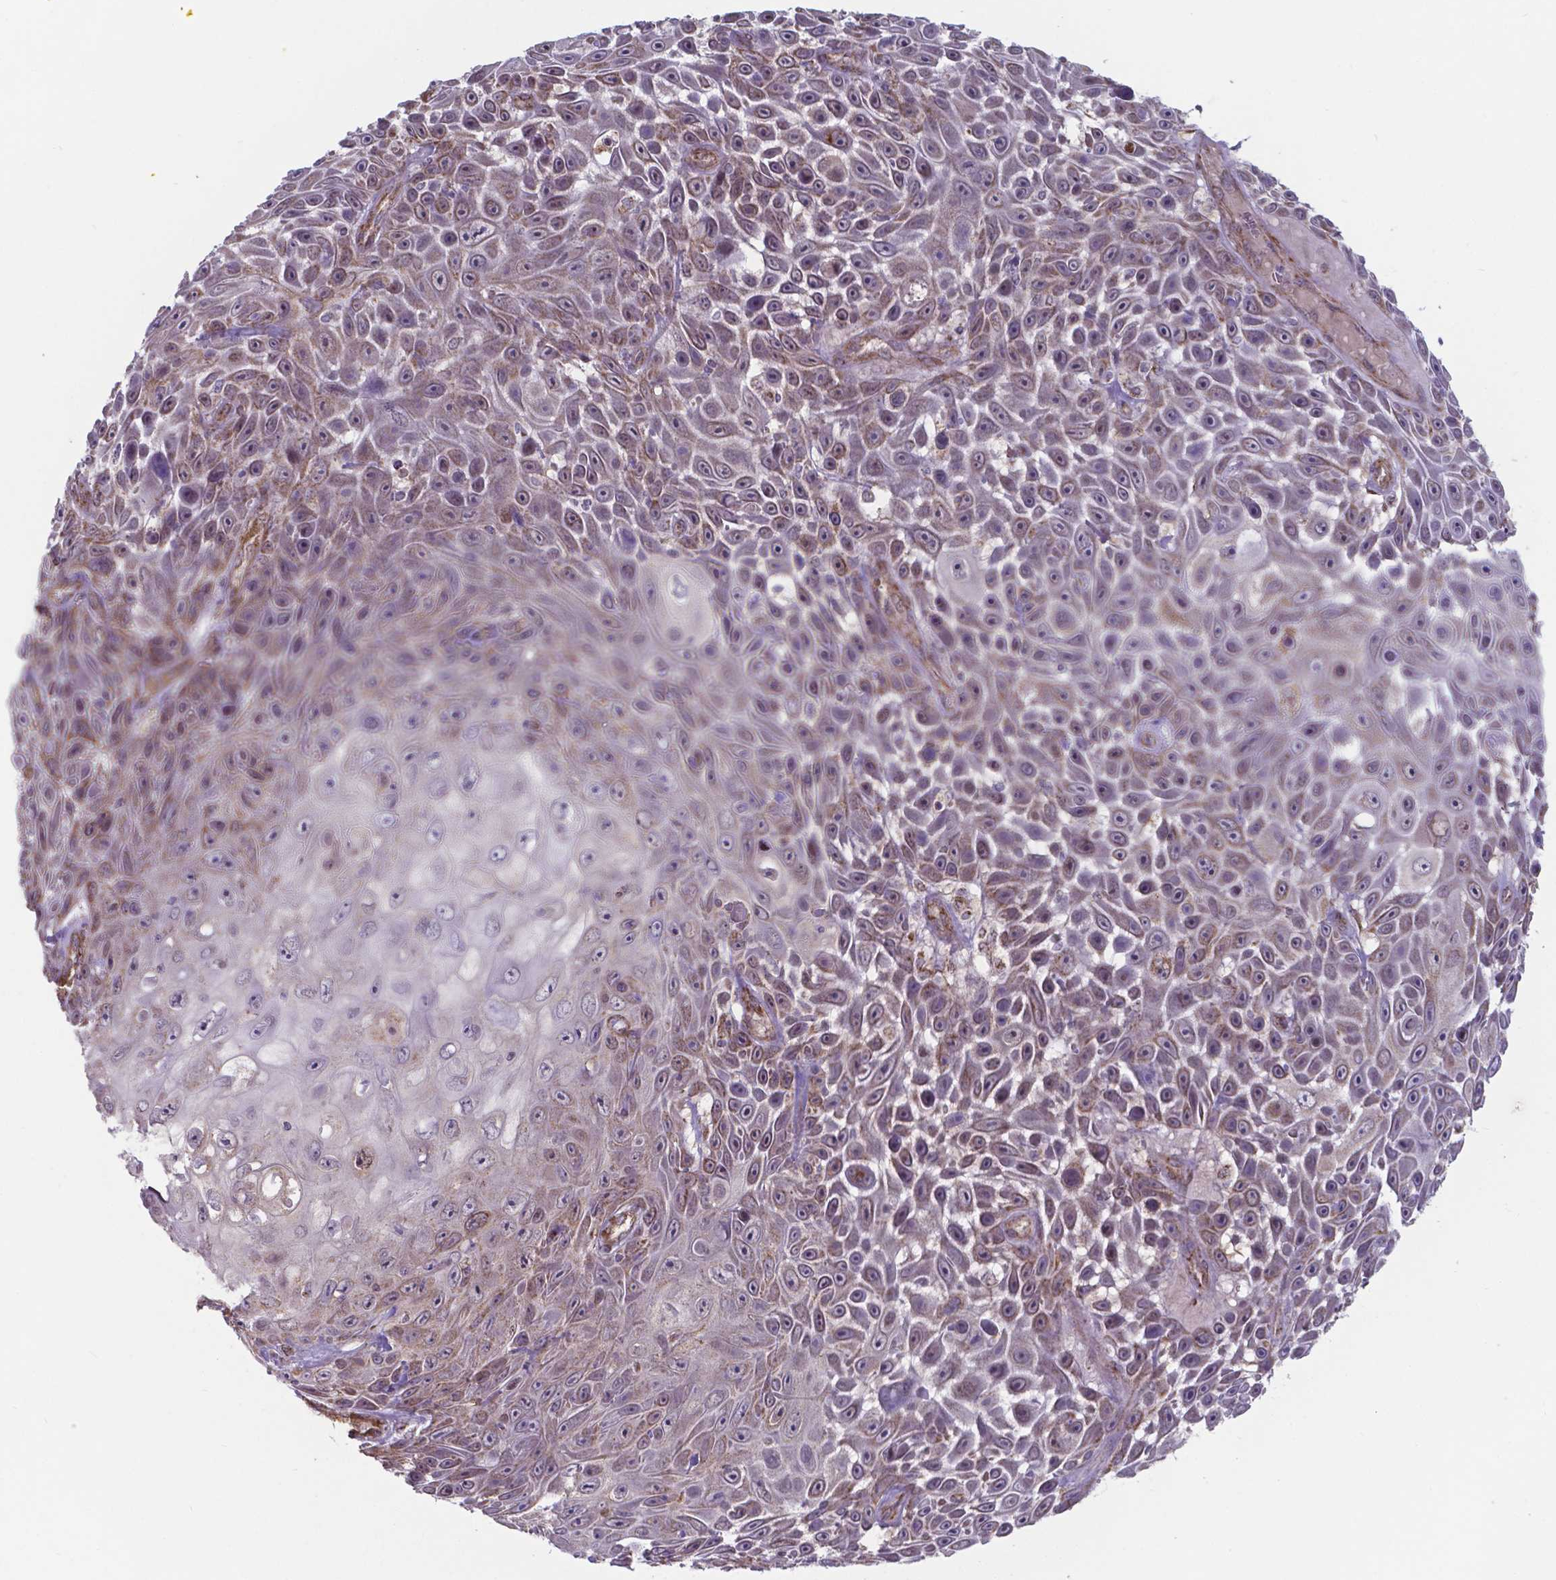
{"staining": {"intensity": "weak", "quantity": "25%-75%", "location": "cytoplasmic/membranous"}, "tissue": "skin cancer", "cell_type": "Tumor cells", "image_type": "cancer", "snomed": [{"axis": "morphology", "description": "Squamous cell carcinoma, NOS"}, {"axis": "topography", "description": "Skin"}], "caption": "A histopathology image showing weak cytoplasmic/membranous expression in approximately 25%-75% of tumor cells in skin squamous cell carcinoma, as visualized by brown immunohistochemical staining.", "gene": "FAM114A1", "patient": {"sex": "male", "age": 82}}